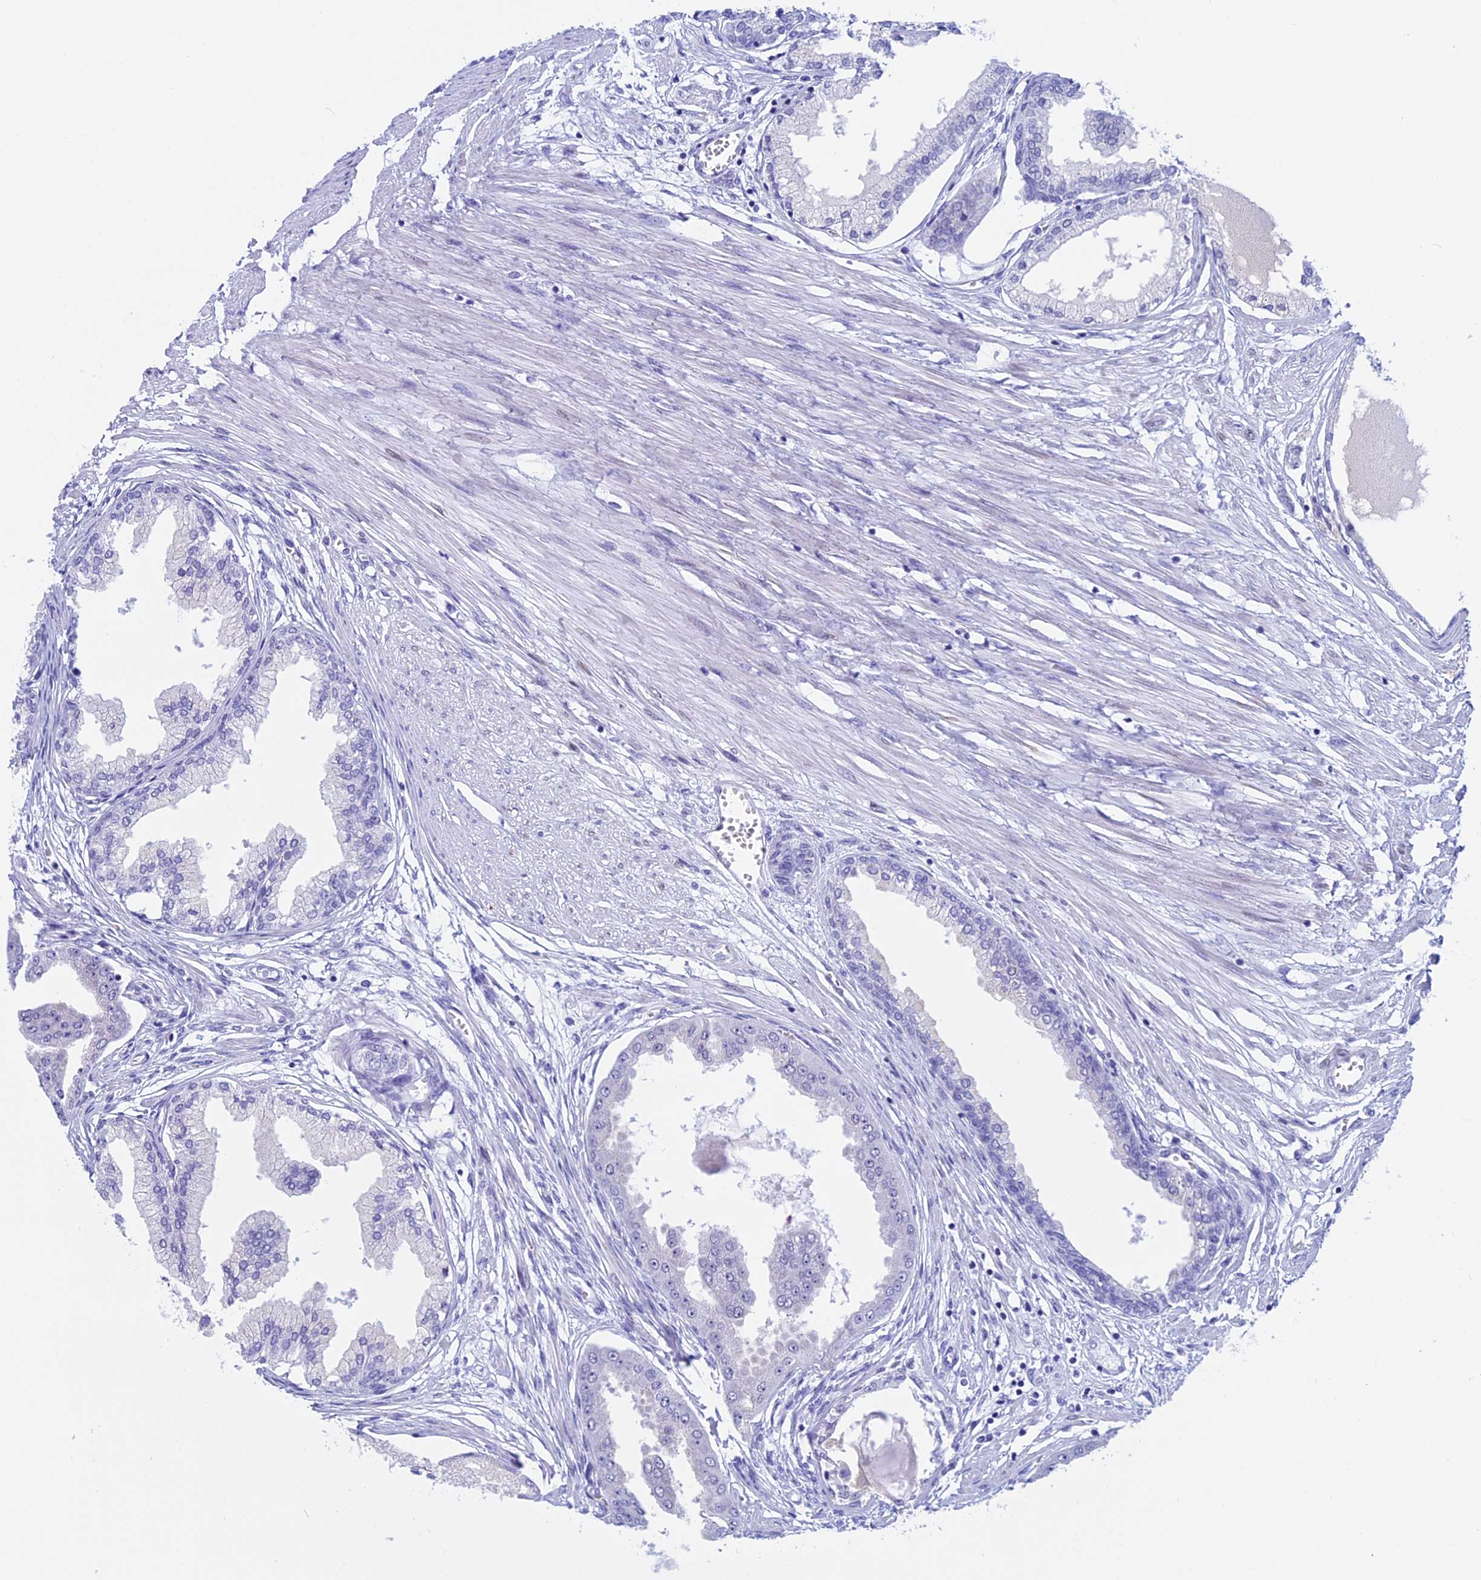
{"staining": {"intensity": "negative", "quantity": "none", "location": "none"}, "tissue": "prostate cancer", "cell_type": "Tumor cells", "image_type": "cancer", "snomed": [{"axis": "morphology", "description": "Adenocarcinoma, Low grade"}, {"axis": "topography", "description": "Prostate"}], "caption": "Prostate cancer stained for a protein using immunohistochemistry demonstrates no expression tumor cells.", "gene": "FAM169A", "patient": {"sex": "male", "age": 63}}